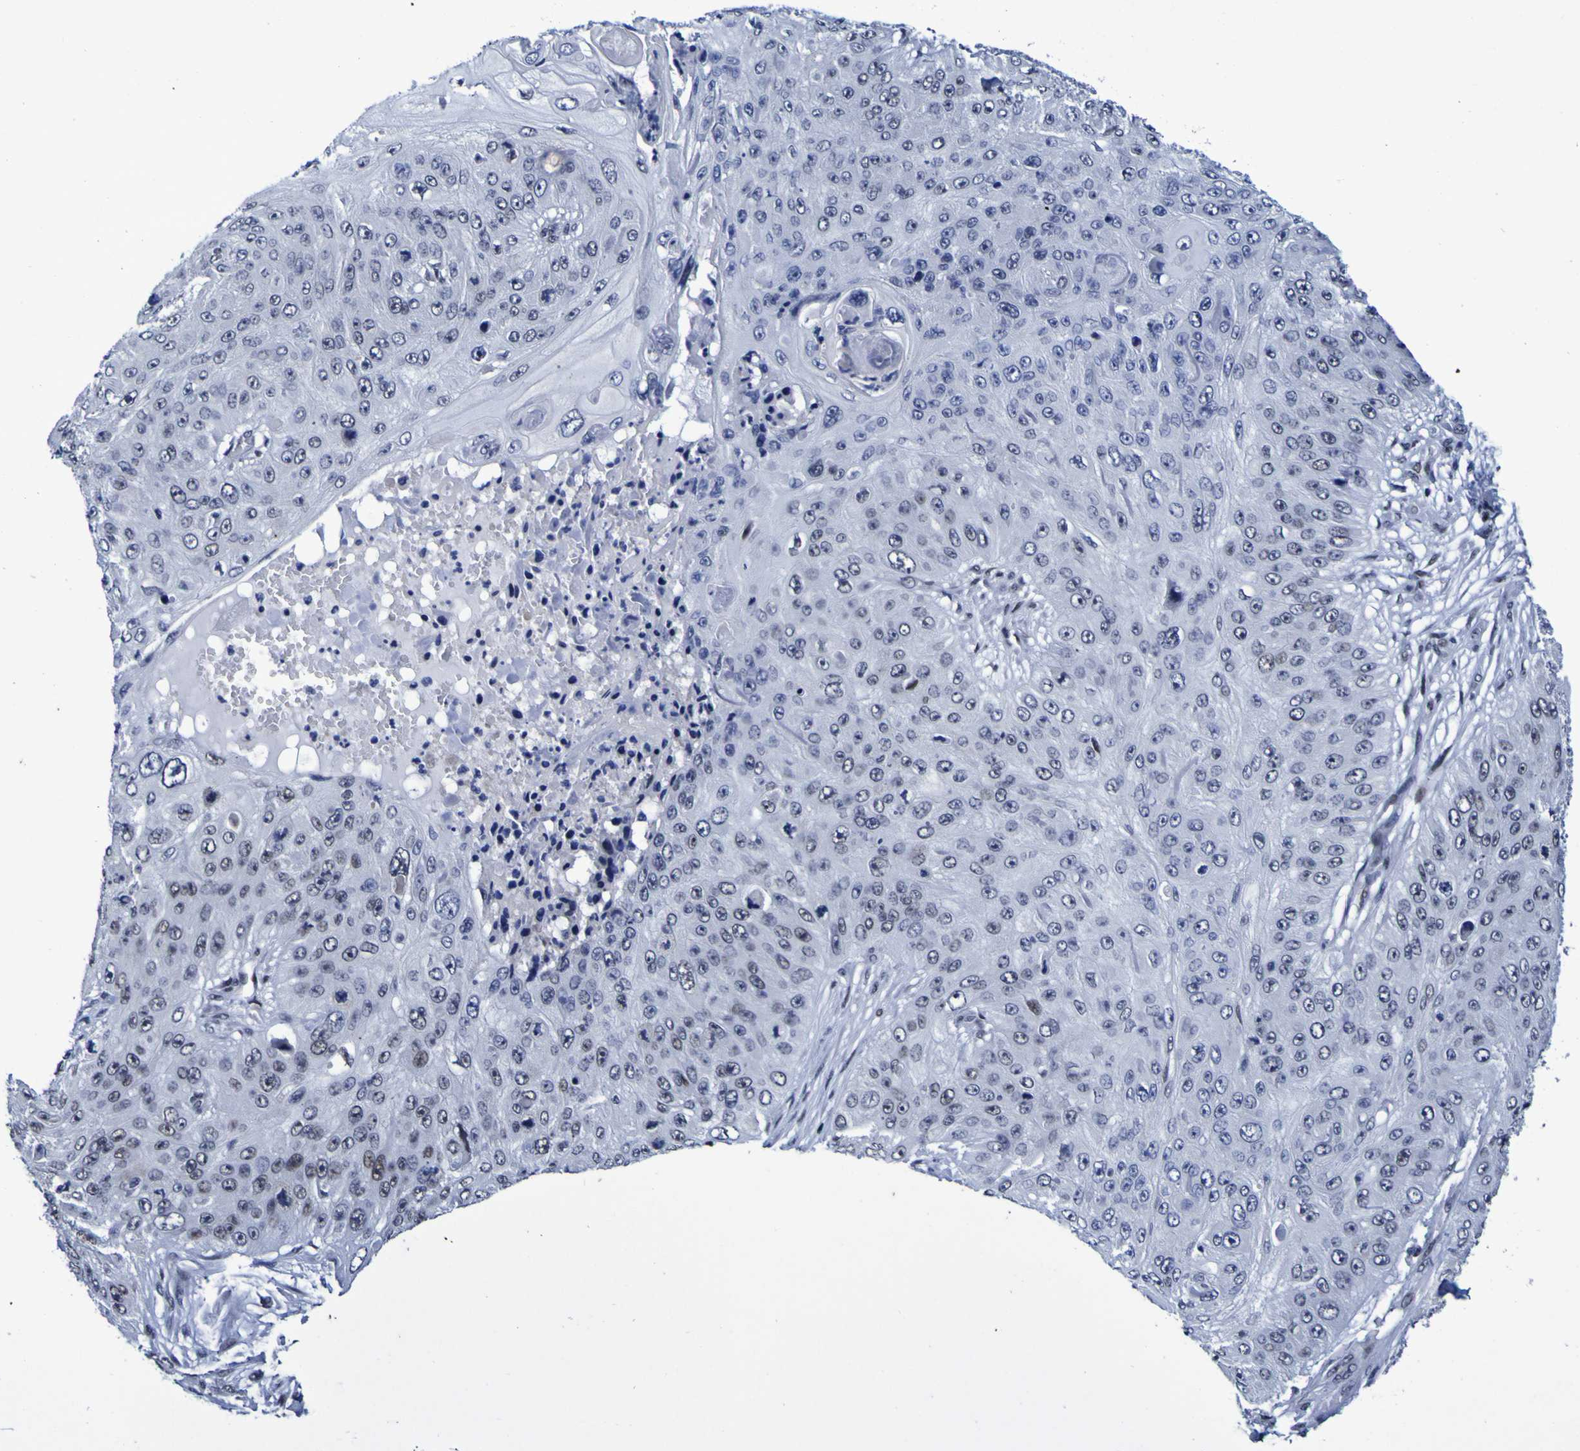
{"staining": {"intensity": "weak", "quantity": "<25%", "location": "nuclear"}, "tissue": "skin cancer", "cell_type": "Tumor cells", "image_type": "cancer", "snomed": [{"axis": "morphology", "description": "Squamous cell carcinoma, NOS"}, {"axis": "topography", "description": "Skin"}], "caption": "A histopathology image of squamous cell carcinoma (skin) stained for a protein shows no brown staining in tumor cells.", "gene": "MBD3", "patient": {"sex": "female", "age": 80}}